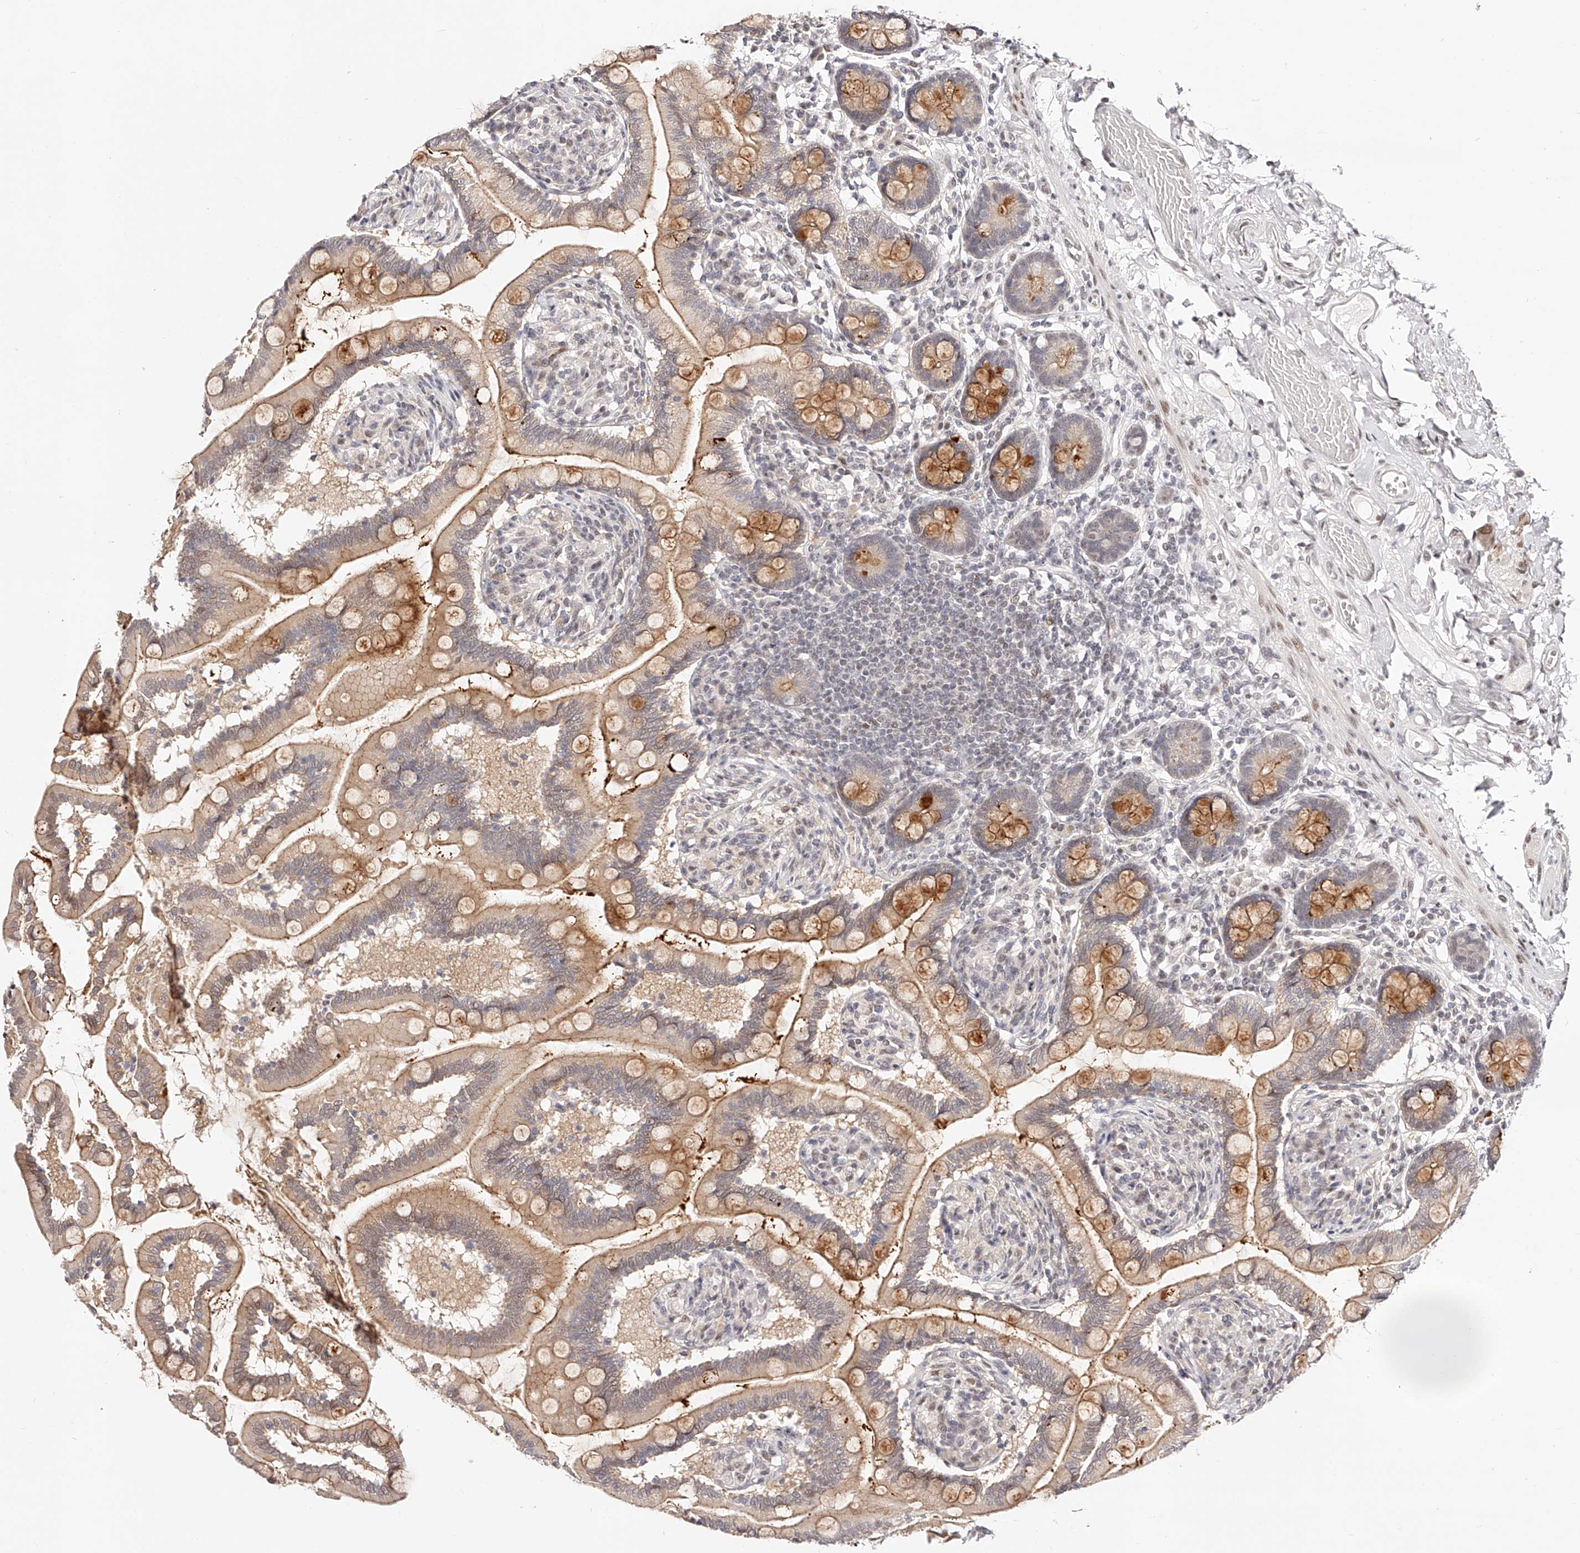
{"staining": {"intensity": "moderate", "quantity": "25%-75%", "location": "cytoplasmic/membranous"}, "tissue": "small intestine", "cell_type": "Glandular cells", "image_type": "normal", "snomed": [{"axis": "morphology", "description": "Normal tissue, NOS"}, {"axis": "topography", "description": "Small intestine"}], "caption": "Immunohistochemical staining of normal small intestine reveals 25%-75% levels of moderate cytoplasmic/membranous protein staining in approximately 25%-75% of glandular cells. The protein of interest is shown in brown color, while the nuclei are stained blue.", "gene": "USF3", "patient": {"sex": "female", "age": 64}}